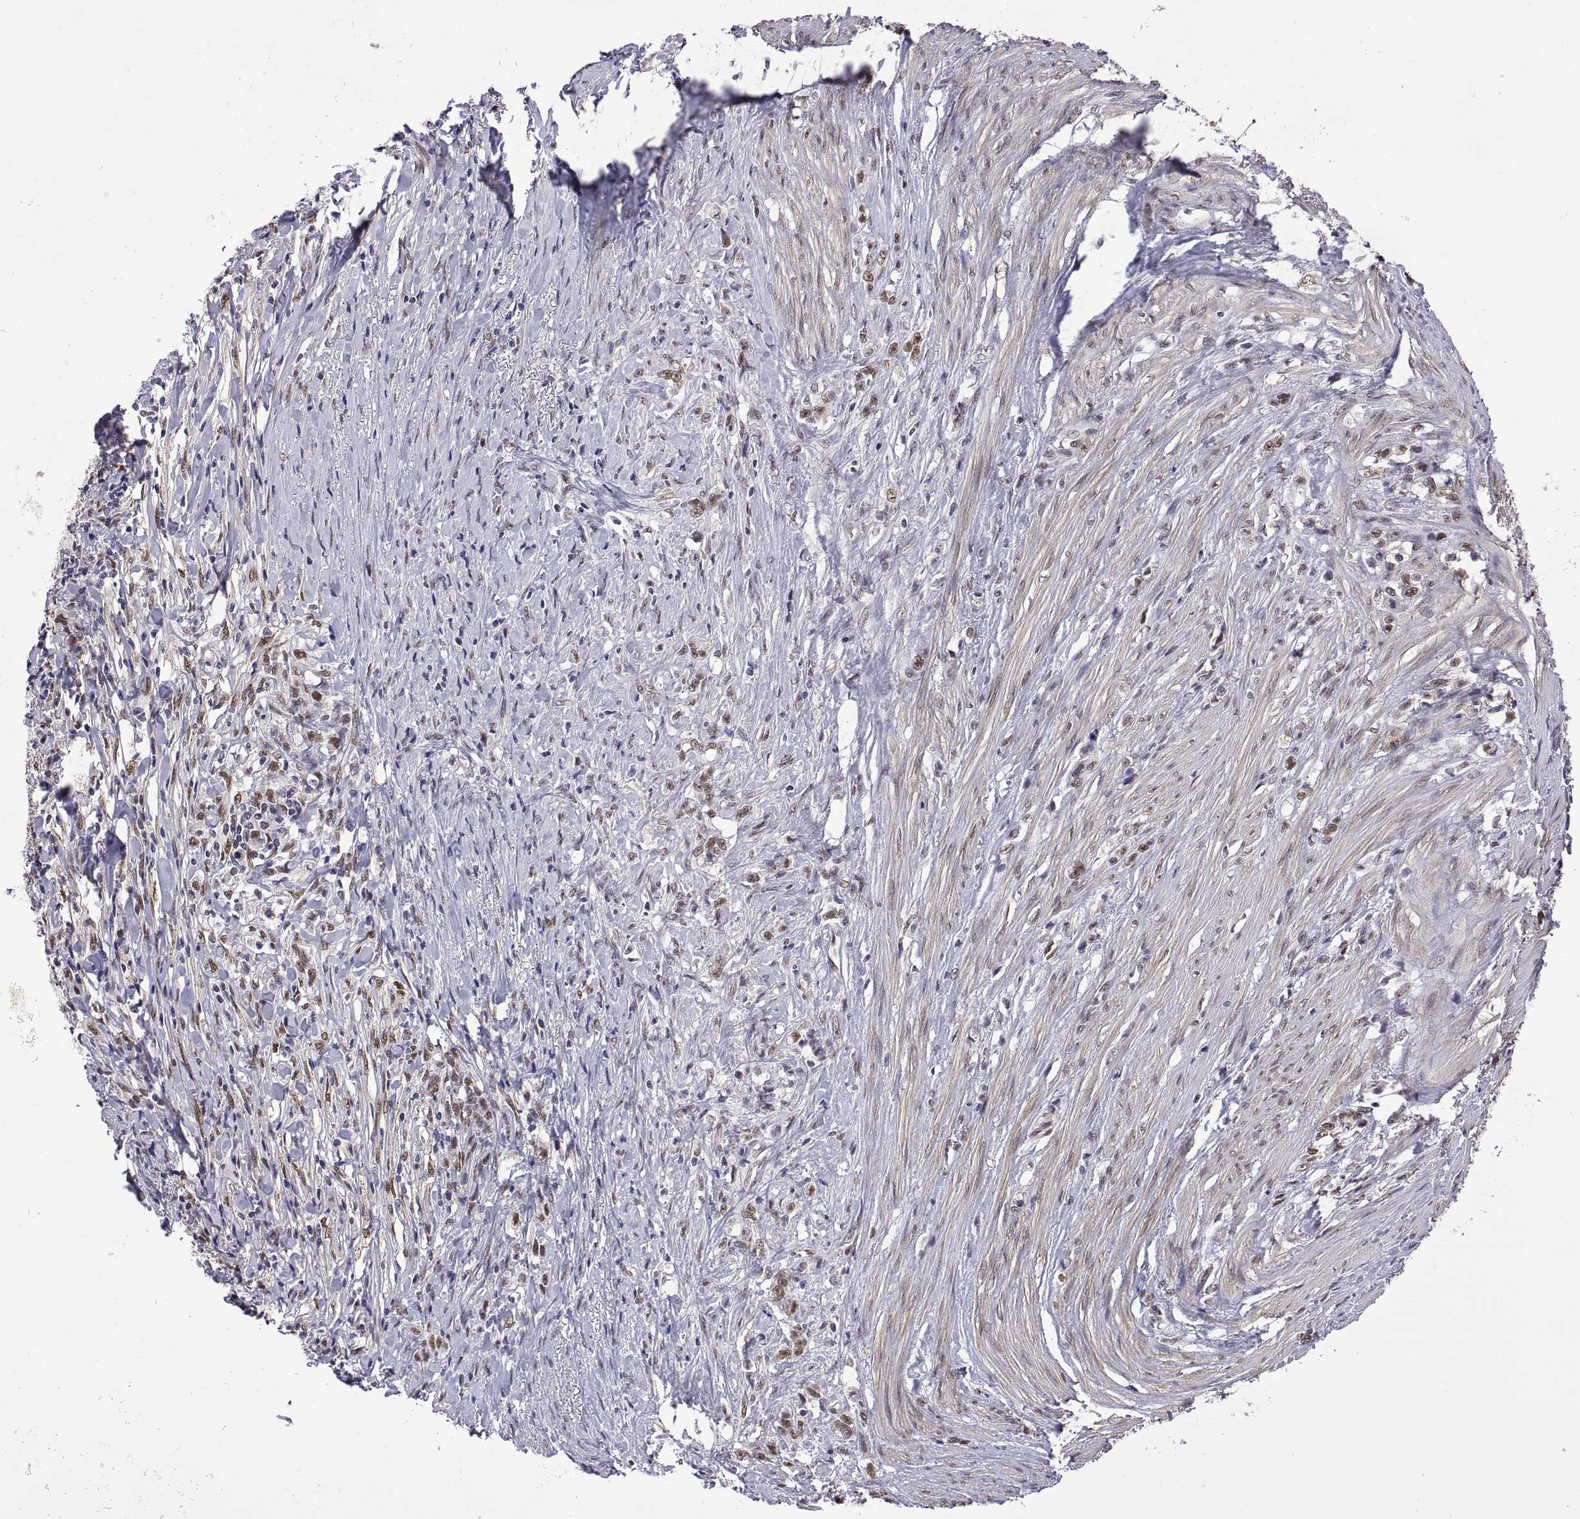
{"staining": {"intensity": "weak", "quantity": "25%-75%", "location": "nuclear"}, "tissue": "stomach cancer", "cell_type": "Tumor cells", "image_type": "cancer", "snomed": [{"axis": "morphology", "description": "Adenocarcinoma, NOS"}, {"axis": "topography", "description": "Stomach, lower"}], "caption": "Protein staining of stomach cancer (adenocarcinoma) tissue displays weak nuclear staining in approximately 25%-75% of tumor cells.", "gene": "NR4A1", "patient": {"sex": "male", "age": 88}}